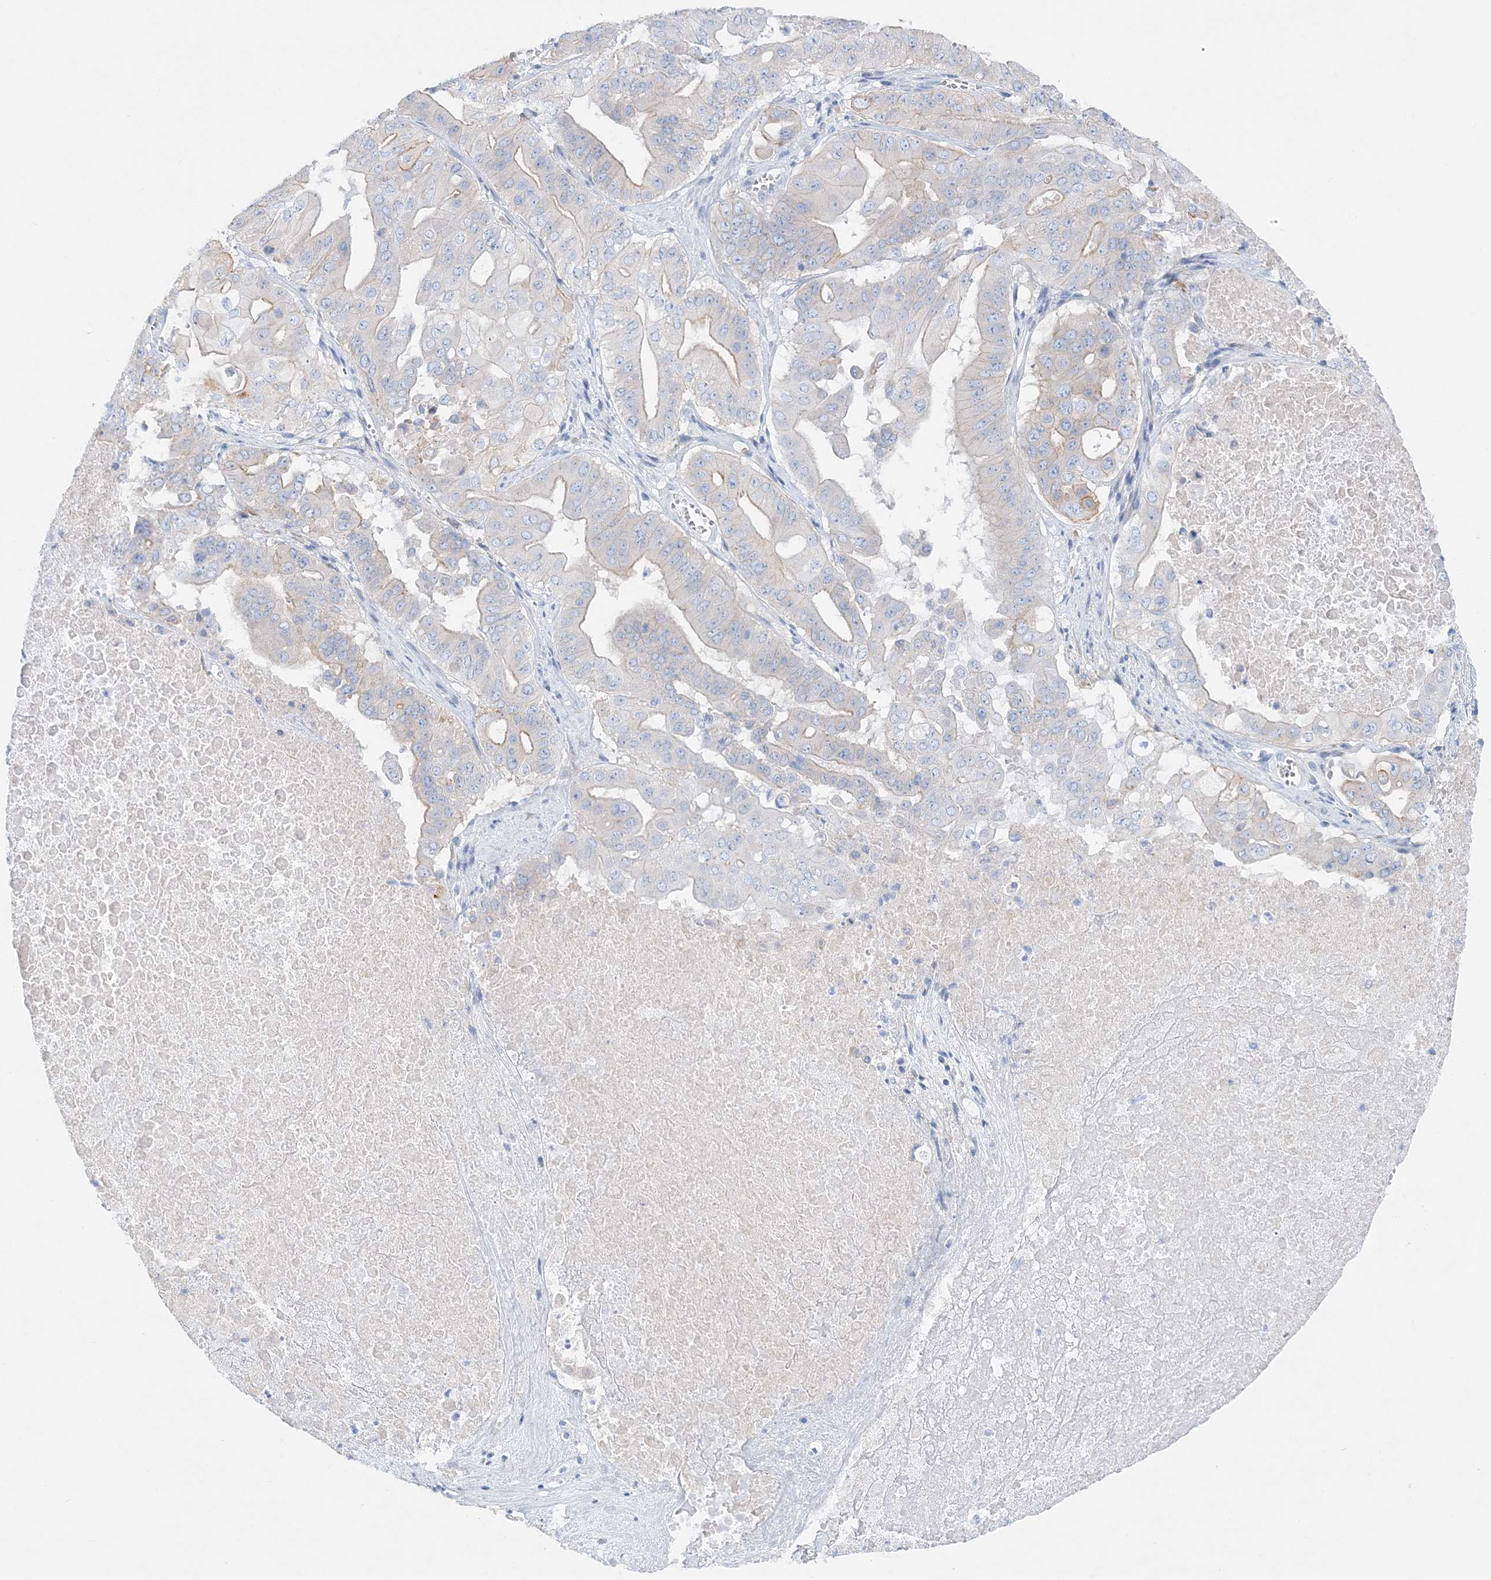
{"staining": {"intensity": "weak", "quantity": "25%-75%", "location": "cytoplasmic/membranous"}, "tissue": "pancreatic cancer", "cell_type": "Tumor cells", "image_type": "cancer", "snomed": [{"axis": "morphology", "description": "Adenocarcinoma, NOS"}, {"axis": "topography", "description": "Pancreas"}], "caption": "Pancreatic adenocarcinoma stained with DAB (3,3'-diaminobenzidine) IHC reveals low levels of weak cytoplasmic/membranous positivity in about 25%-75% of tumor cells.", "gene": "SLC5A6", "patient": {"sex": "female", "age": 77}}